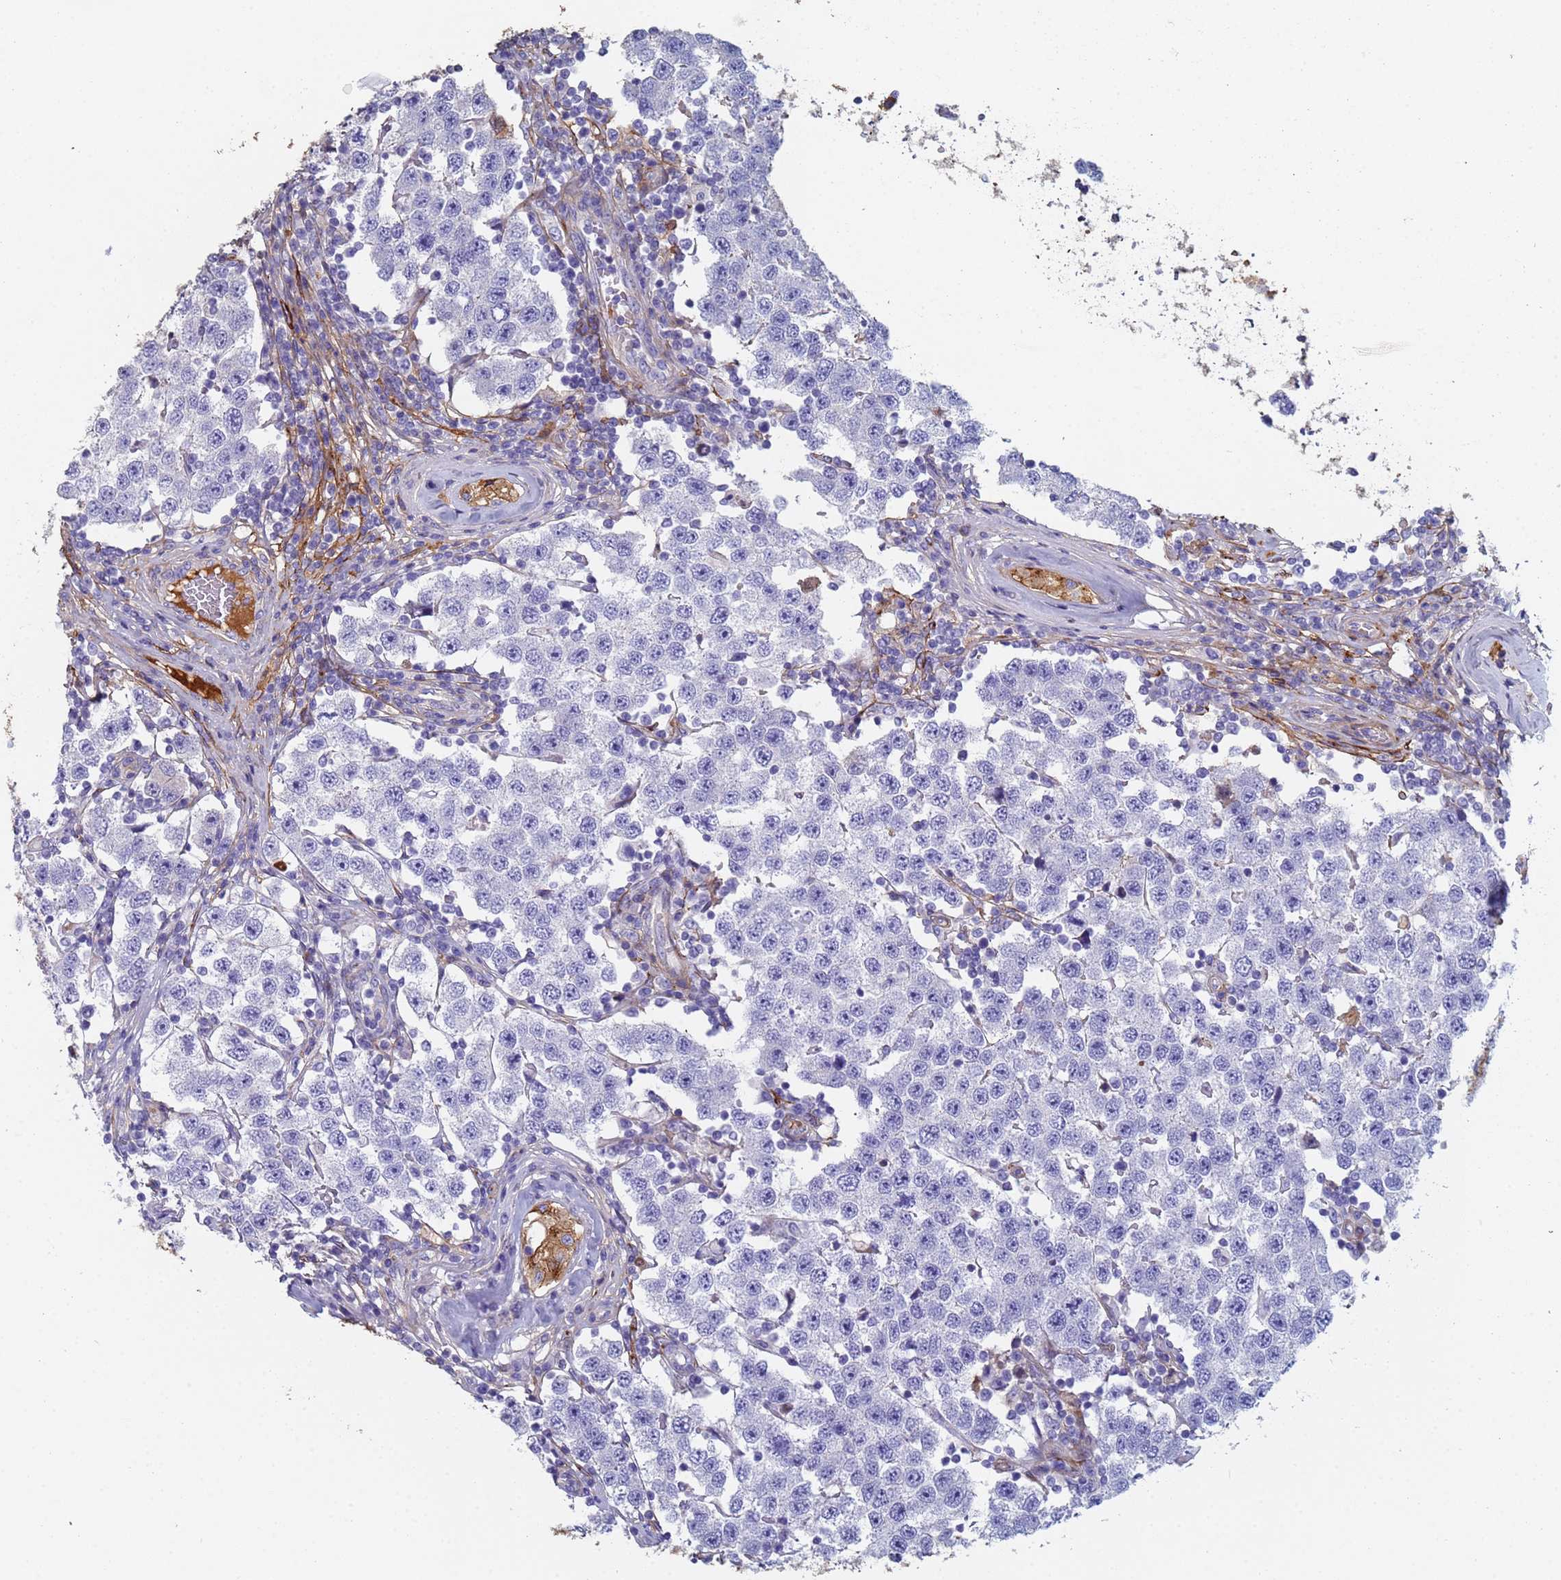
{"staining": {"intensity": "negative", "quantity": "none", "location": "none"}, "tissue": "testis cancer", "cell_type": "Tumor cells", "image_type": "cancer", "snomed": [{"axis": "morphology", "description": "Seminoma, NOS"}, {"axis": "topography", "description": "Testis"}], "caption": "Immunohistochemical staining of testis seminoma exhibits no significant positivity in tumor cells.", "gene": "ABCA8", "patient": {"sex": "male", "age": 34}}